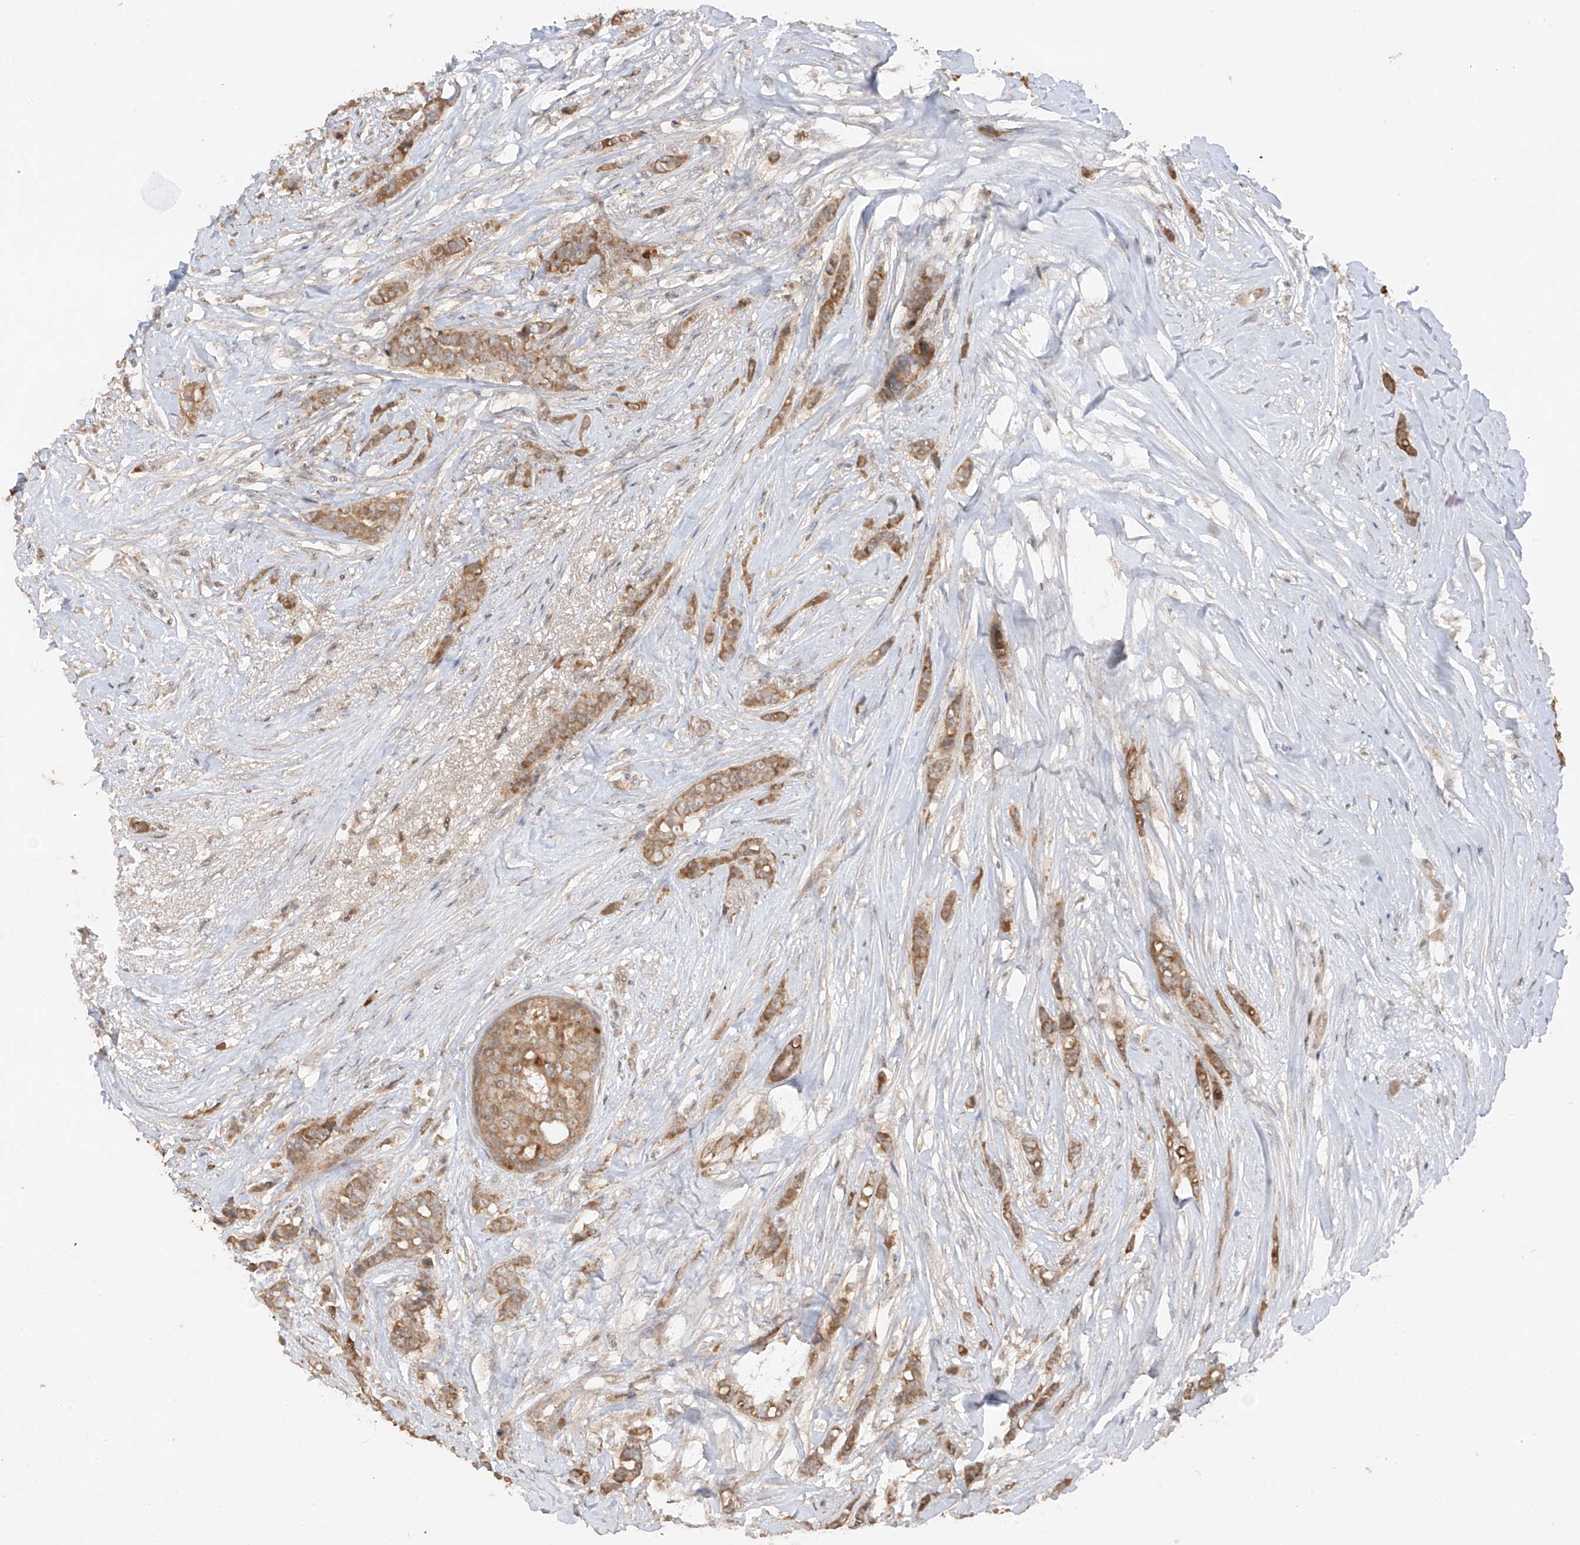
{"staining": {"intensity": "moderate", "quantity": ">75%", "location": "cytoplasmic/membranous"}, "tissue": "breast cancer", "cell_type": "Tumor cells", "image_type": "cancer", "snomed": [{"axis": "morphology", "description": "Lobular carcinoma"}, {"axis": "topography", "description": "Breast"}], "caption": "Brown immunohistochemical staining in lobular carcinoma (breast) shows moderate cytoplasmic/membranous expression in about >75% of tumor cells. (DAB = brown stain, brightfield microscopy at high magnification).", "gene": "COLGALT2", "patient": {"sex": "female", "age": 51}}